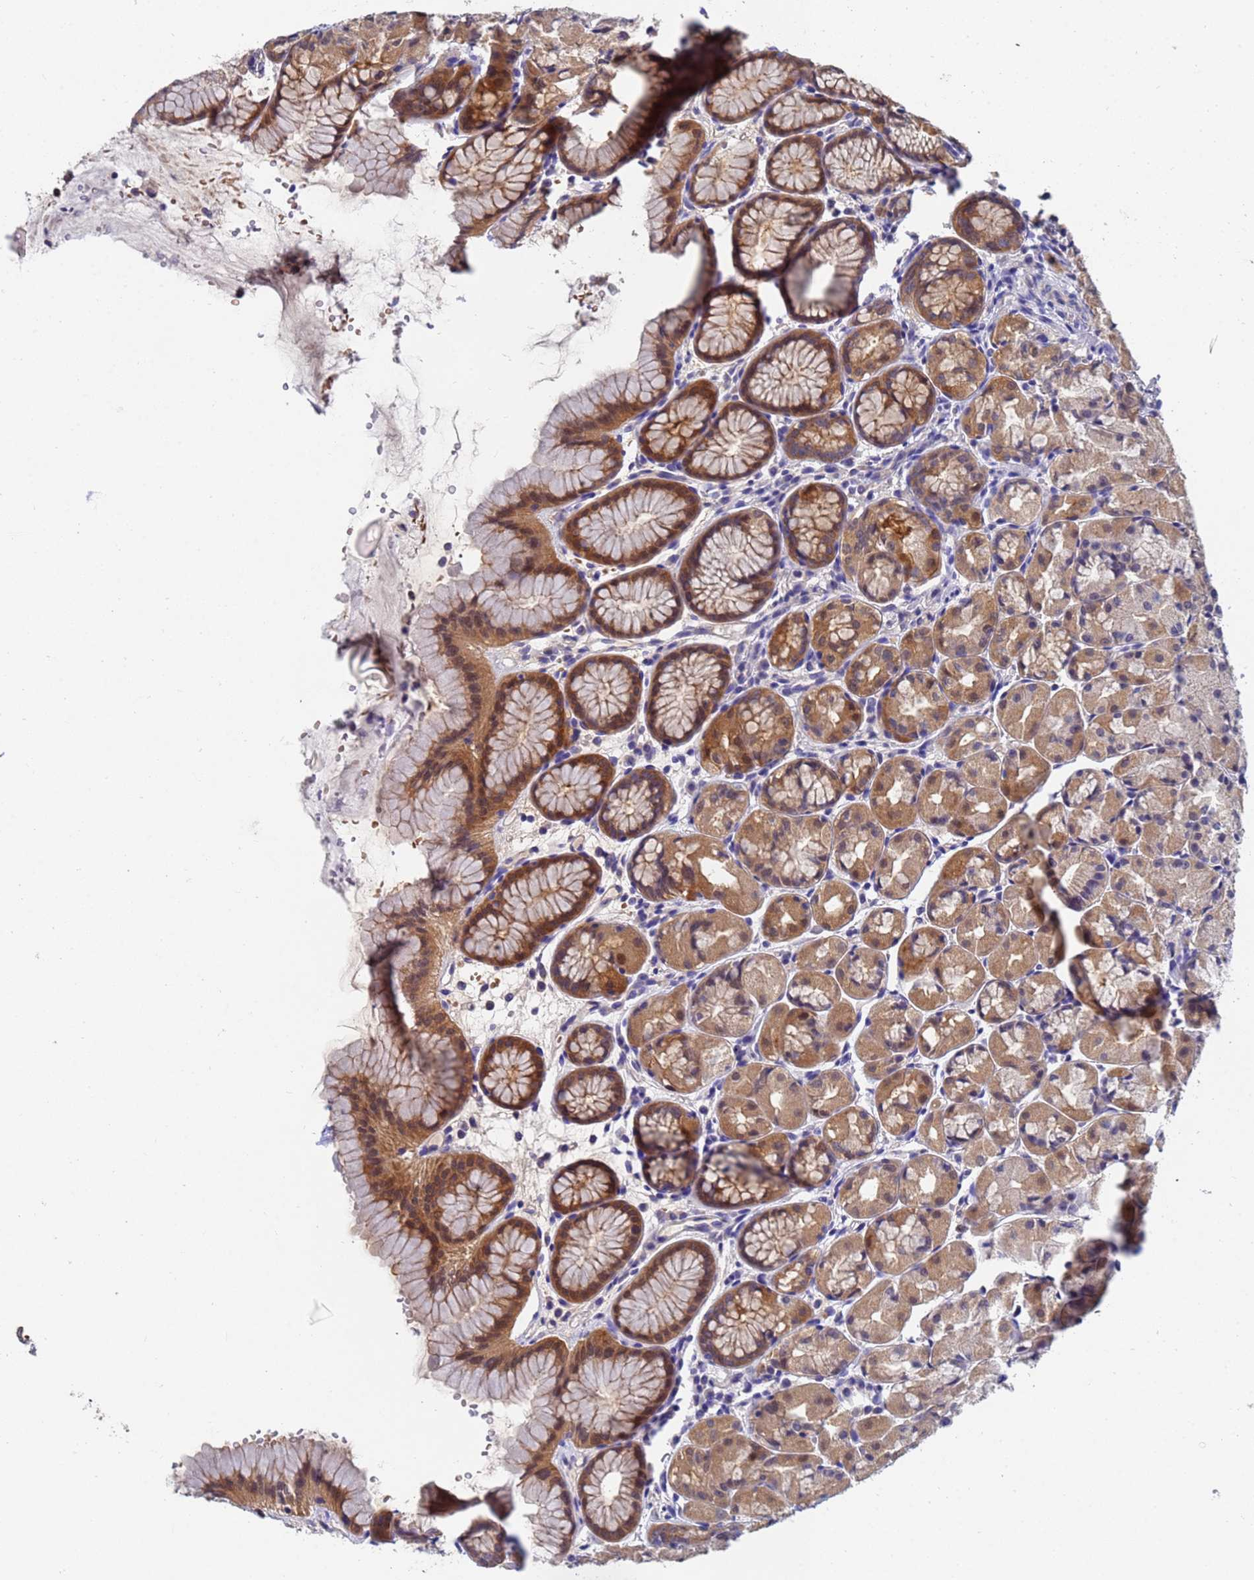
{"staining": {"intensity": "moderate", "quantity": ">75%", "location": "cytoplasmic/membranous"}, "tissue": "stomach", "cell_type": "Glandular cells", "image_type": "normal", "snomed": [{"axis": "morphology", "description": "Normal tissue, NOS"}, {"axis": "topography", "description": "Stomach, upper"}], "caption": "About >75% of glandular cells in normal stomach demonstrate moderate cytoplasmic/membranous protein expression as visualized by brown immunohistochemical staining.", "gene": "TTLL11", "patient": {"sex": "male", "age": 47}}